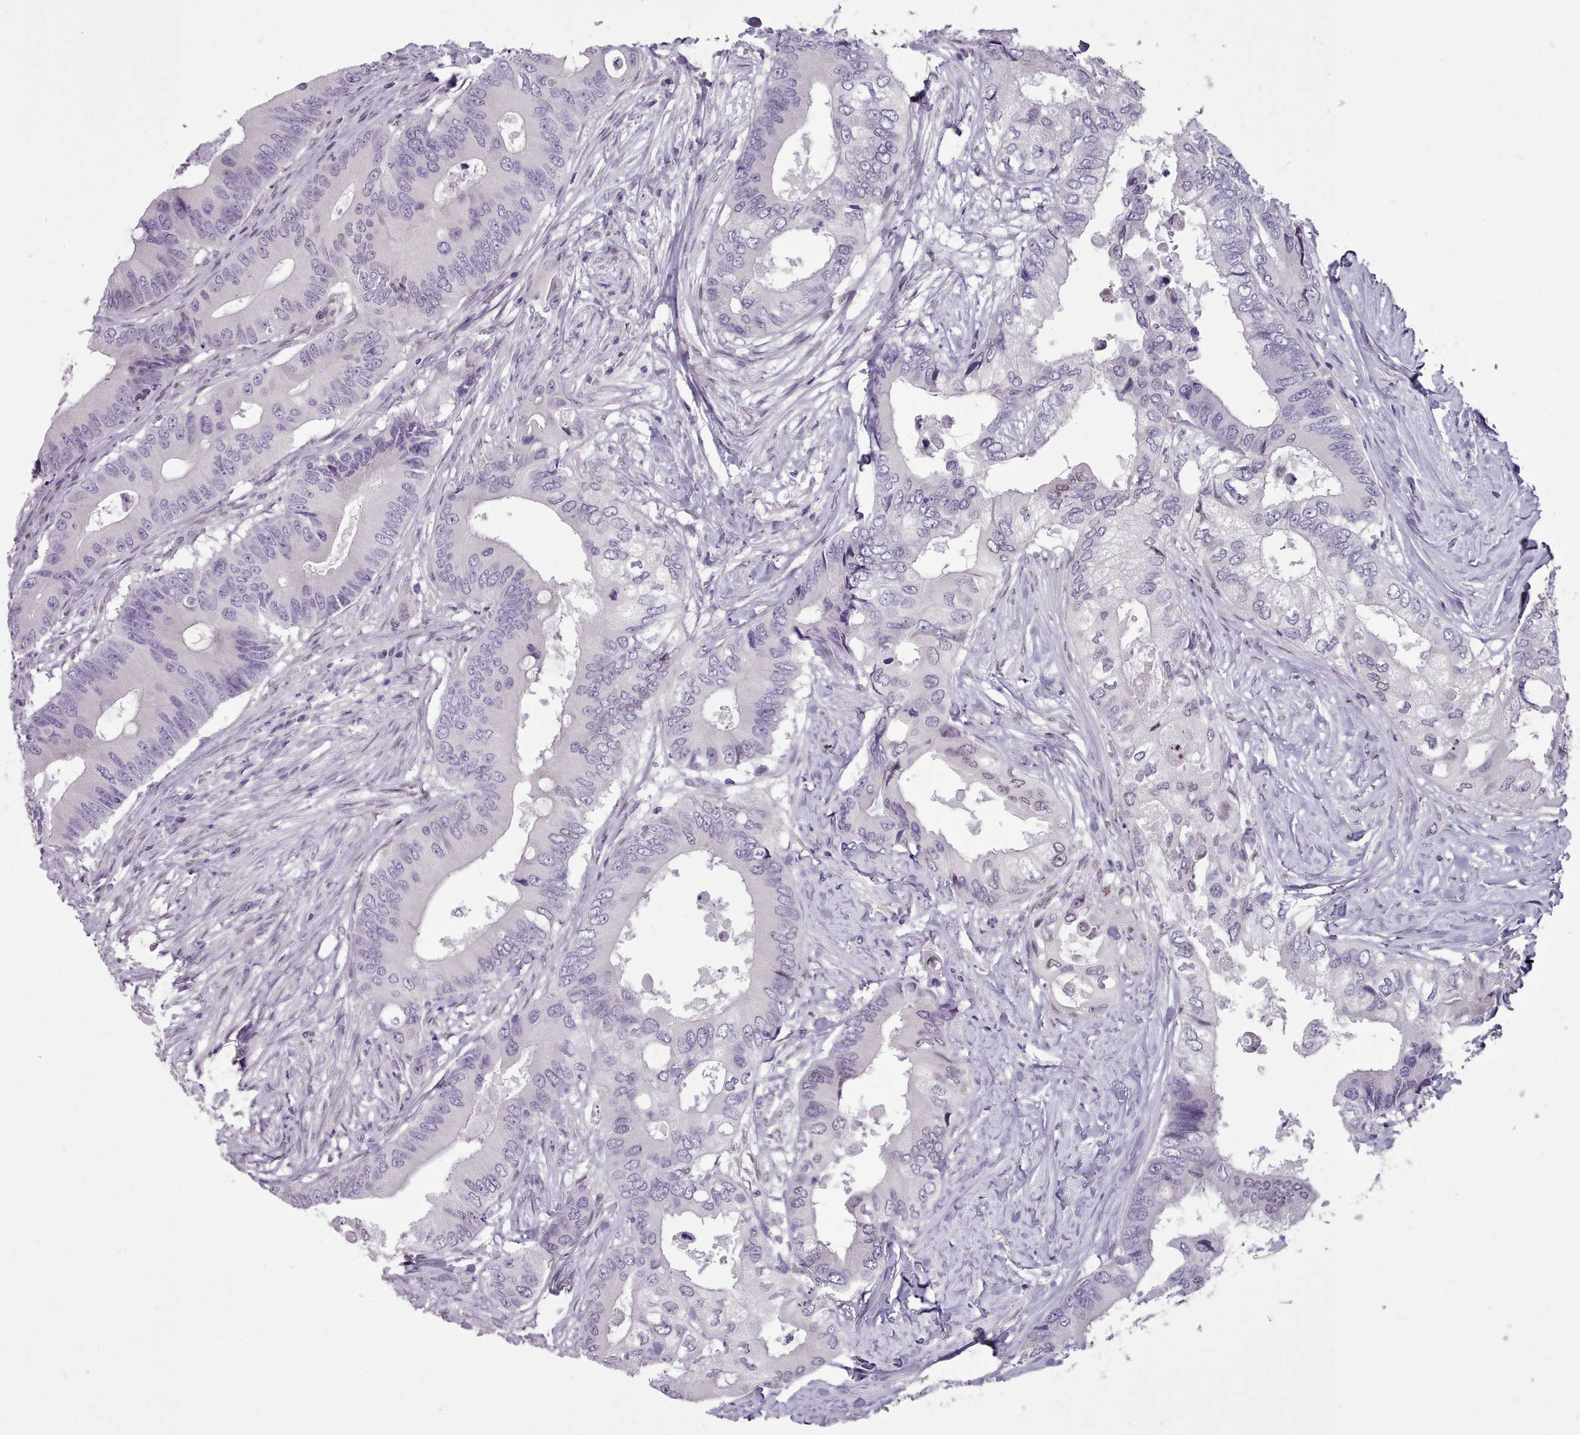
{"staining": {"intensity": "negative", "quantity": "none", "location": "none"}, "tissue": "colorectal cancer", "cell_type": "Tumor cells", "image_type": "cancer", "snomed": [{"axis": "morphology", "description": "Adenocarcinoma, NOS"}, {"axis": "topography", "description": "Colon"}], "caption": "DAB (3,3'-diaminobenzidine) immunohistochemical staining of human colorectal cancer demonstrates no significant positivity in tumor cells. (Stains: DAB (3,3'-diaminobenzidine) immunohistochemistry with hematoxylin counter stain, Microscopy: brightfield microscopy at high magnification).", "gene": "KCNT2", "patient": {"sex": "male", "age": 71}}